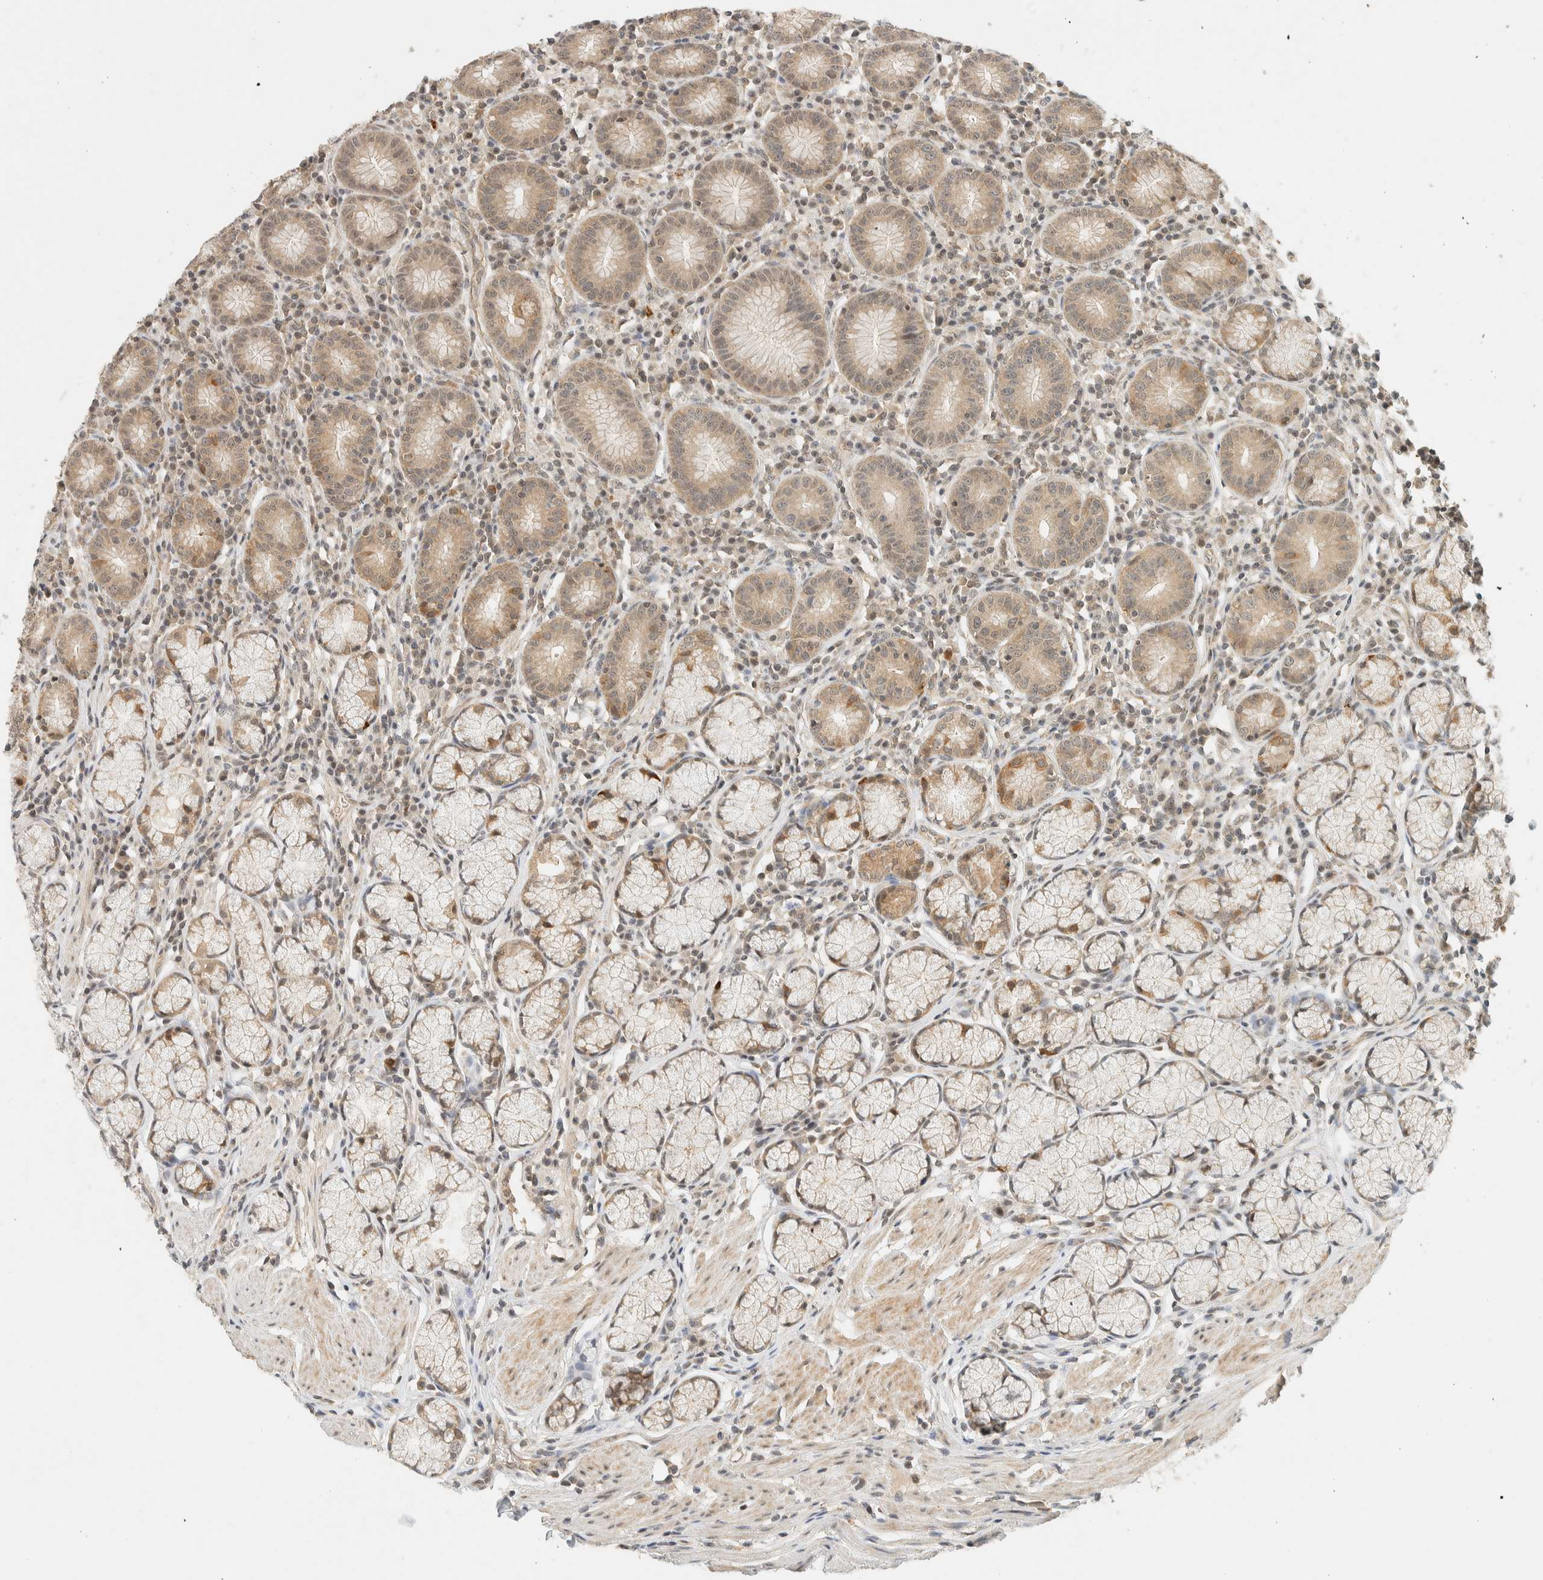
{"staining": {"intensity": "moderate", "quantity": ">75%", "location": "cytoplasmic/membranous"}, "tissue": "stomach", "cell_type": "Glandular cells", "image_type": "normal", "snomed": [{"axis": "morphology", "description": "Normal tissue, NOS"}, {"axis": "topography", "description": "Stomach"}], "caption": "High-power microscopy captured an immunohistochemistry image of unremarkable stomach, revealing moderate cytoplasmic/membranous positivity in about >75% of glandular cells.", "gene": "KIFAP3", "patient": {"sex": "male", "age": 55}}